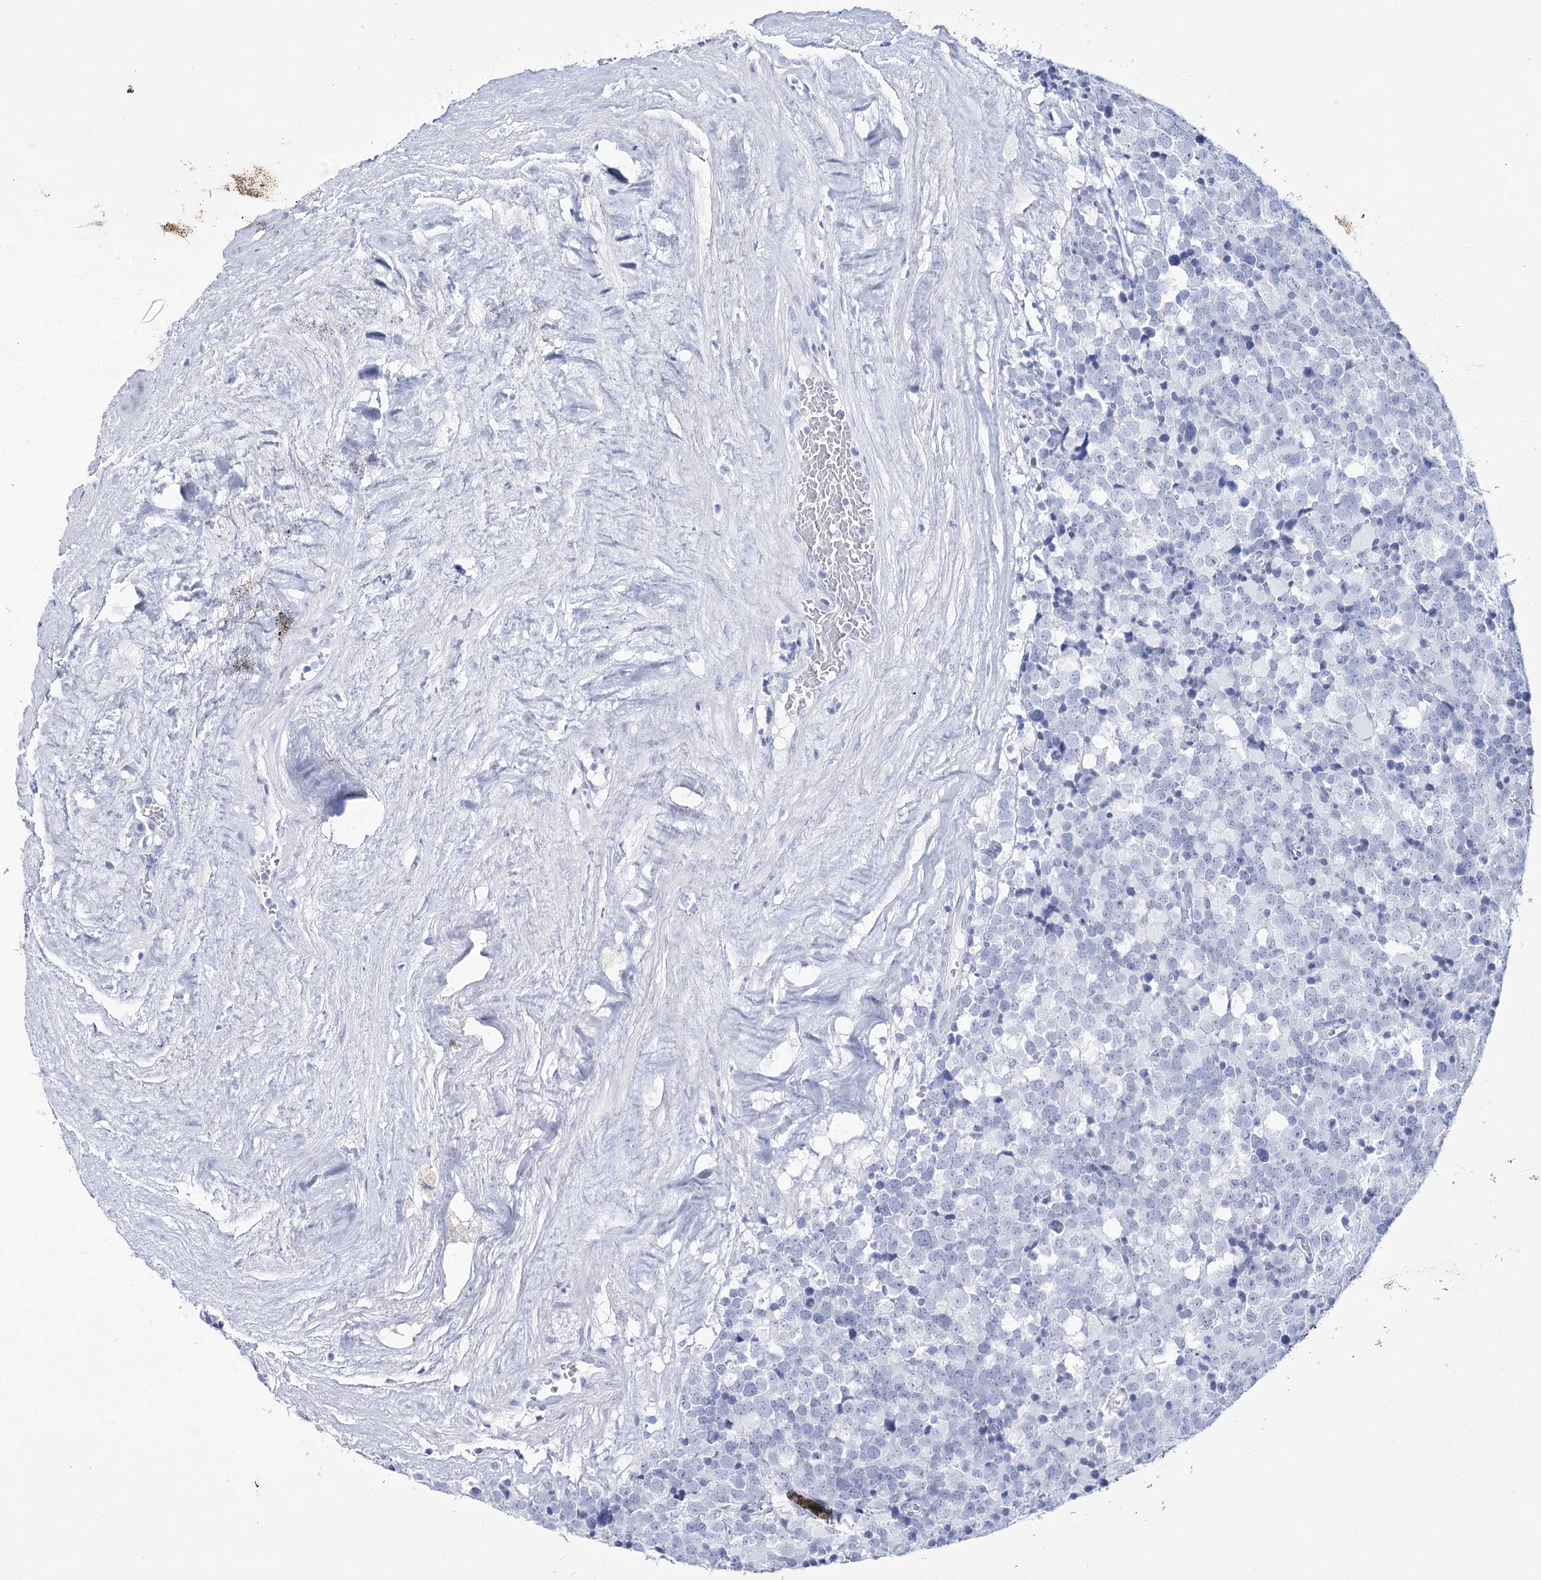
{"staining": {"intensity": "negative", "quantity": "none", "location": "none"}, "tissue": "testis cancer", "cell_type": "Tumor cells", "image_type": "cancer", "snomed": [{"axis": "morphology", "description": "Seminoma, NOS"}, {"axis": "topography", "description": "Testis"}], "caption": "Tumor cells are negative for protein expression in human testis seminoma. (Brightfield microscopy of DAB immunohistochemistry at high magnification).", "gene": "RNF186", "patient": {"sex": "male", "age": 71}}